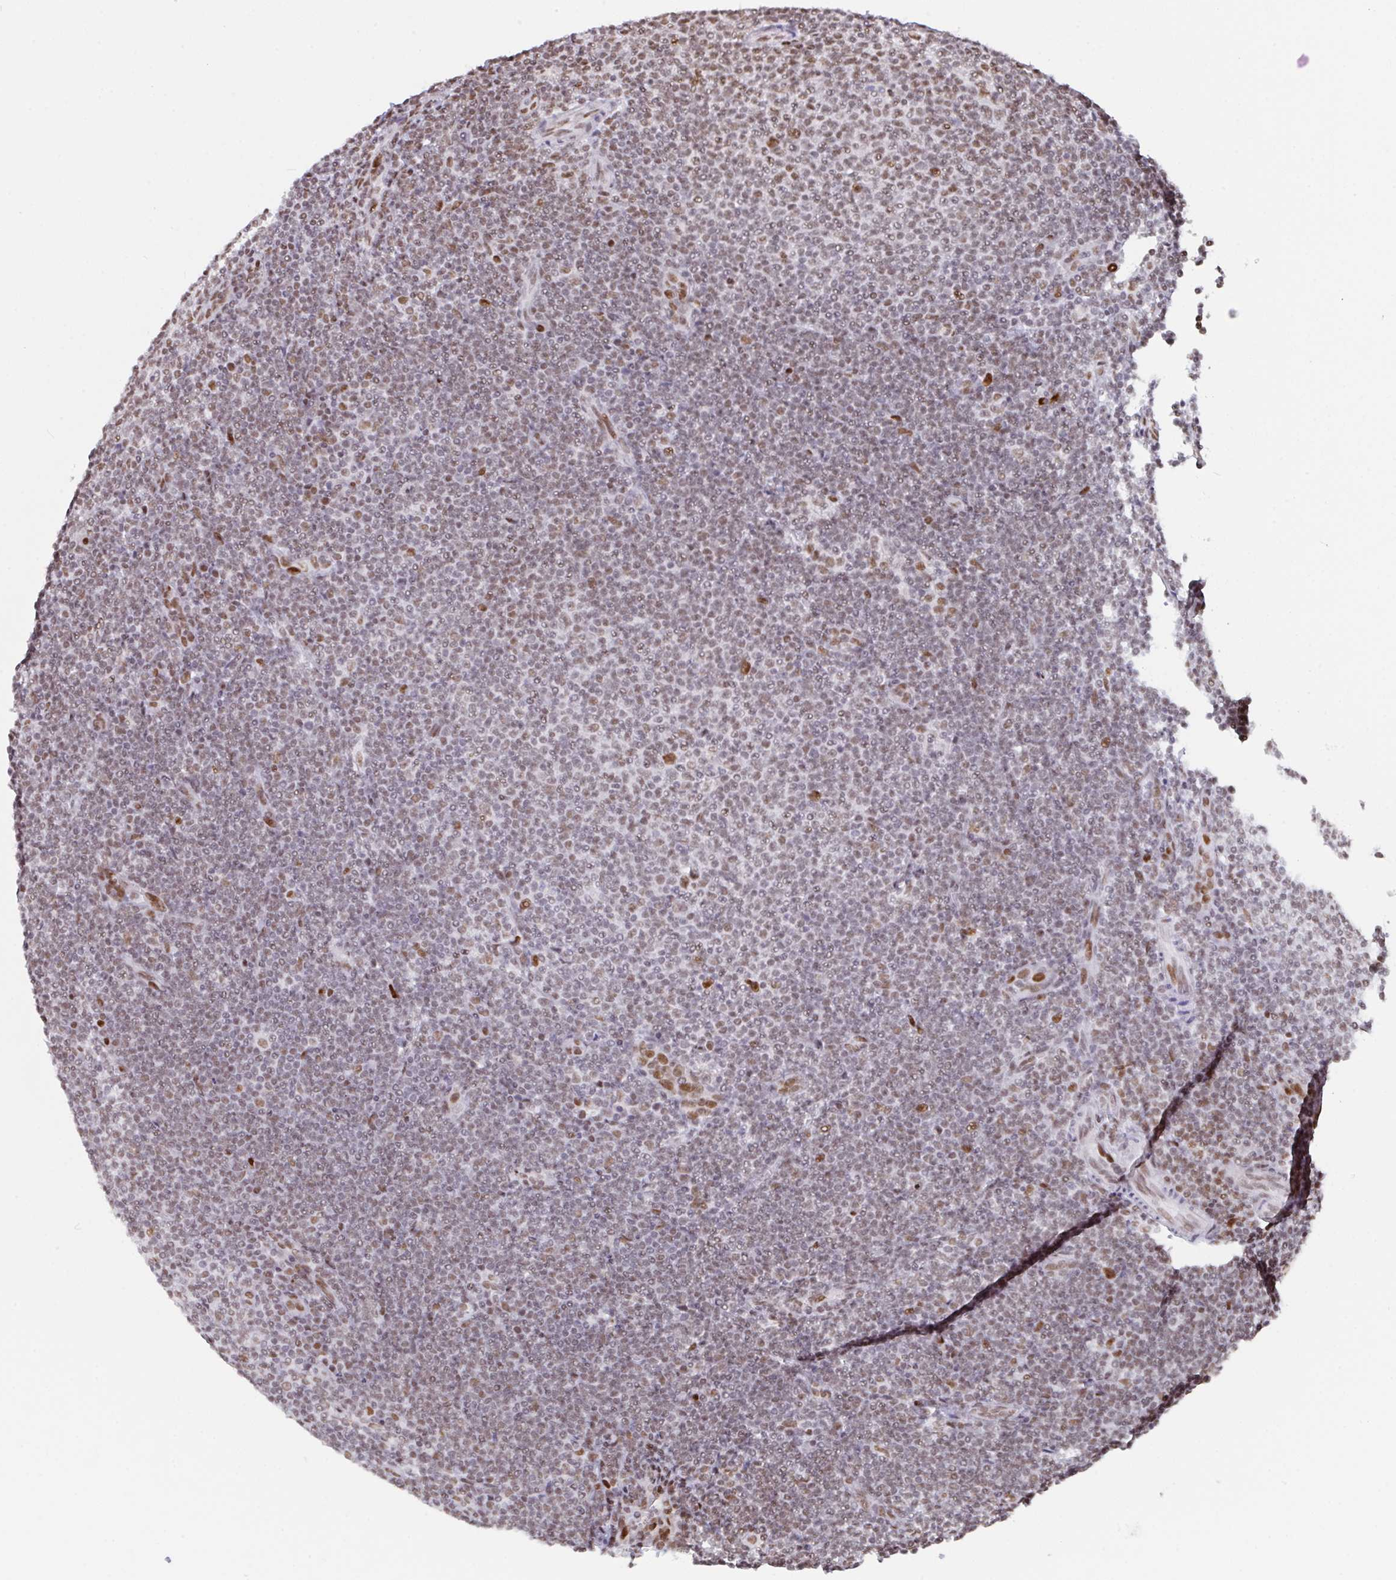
{"staining": {"intensity": "weak", "quantity": "25%-75%", "location": "nuclear"}, "tissue": "lymphoma", "cell_type": "Tumor cells", "image_type": "cancer", "snomed": [{"axis": "morphology", "description": "Malignant lymphoma, non-Hodgkin's type, Low grade"}, {"axis": "topography", "description": "Lymph node"}], "caption": "This is a photomicrograph of immunohistochemistry (IHC) staining of low-grade malignant lymphoma, non-Hodgkin's type, which shows weak positivity in the nuclear of tumor cells.", "gene": "CLP1", "patient": {"sex": "male", "age": 66}}